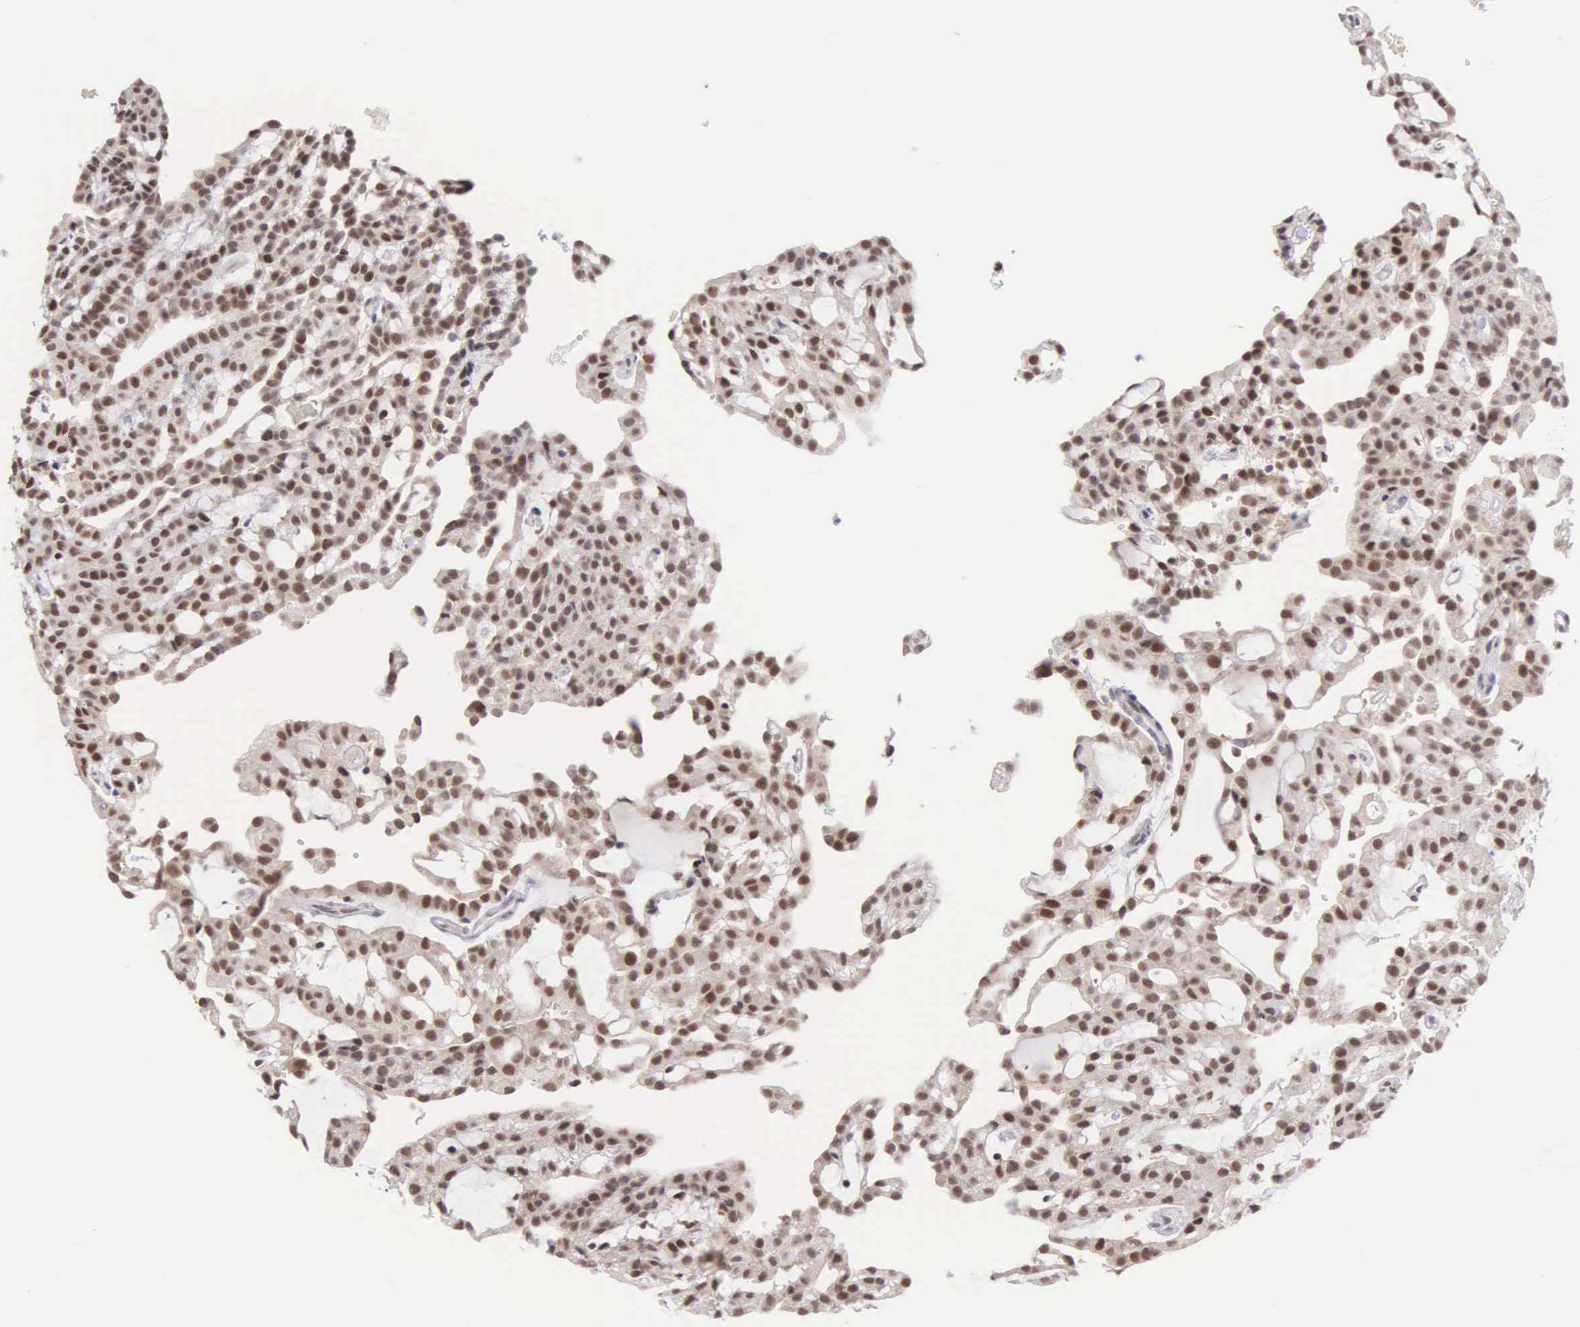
{"staining": {"intensity": "moderate", "quantity": ">75%", "location": "nuclear"}, "tissue": "renal cancer", "cell_type": "Tumor cells", "image_type": "cancer", "snomed": [{"axis": "morphology", "description": "Adenocarcinoma, NOS"}, {"axis": "topography", "description": "Kidney"}], "caption": "An immunohistochemistry photomicrograph of neoplastic tissue is shown. Protein staining in brown shows moderate nuclear positivity in renal cancer (adenocarcinoma) within tumor cells. Ihc stains the protein of interest in brown and the nuclei are stained blue.", "gene": "GRK3", "patient": {"sex": "male", "age": 63}}